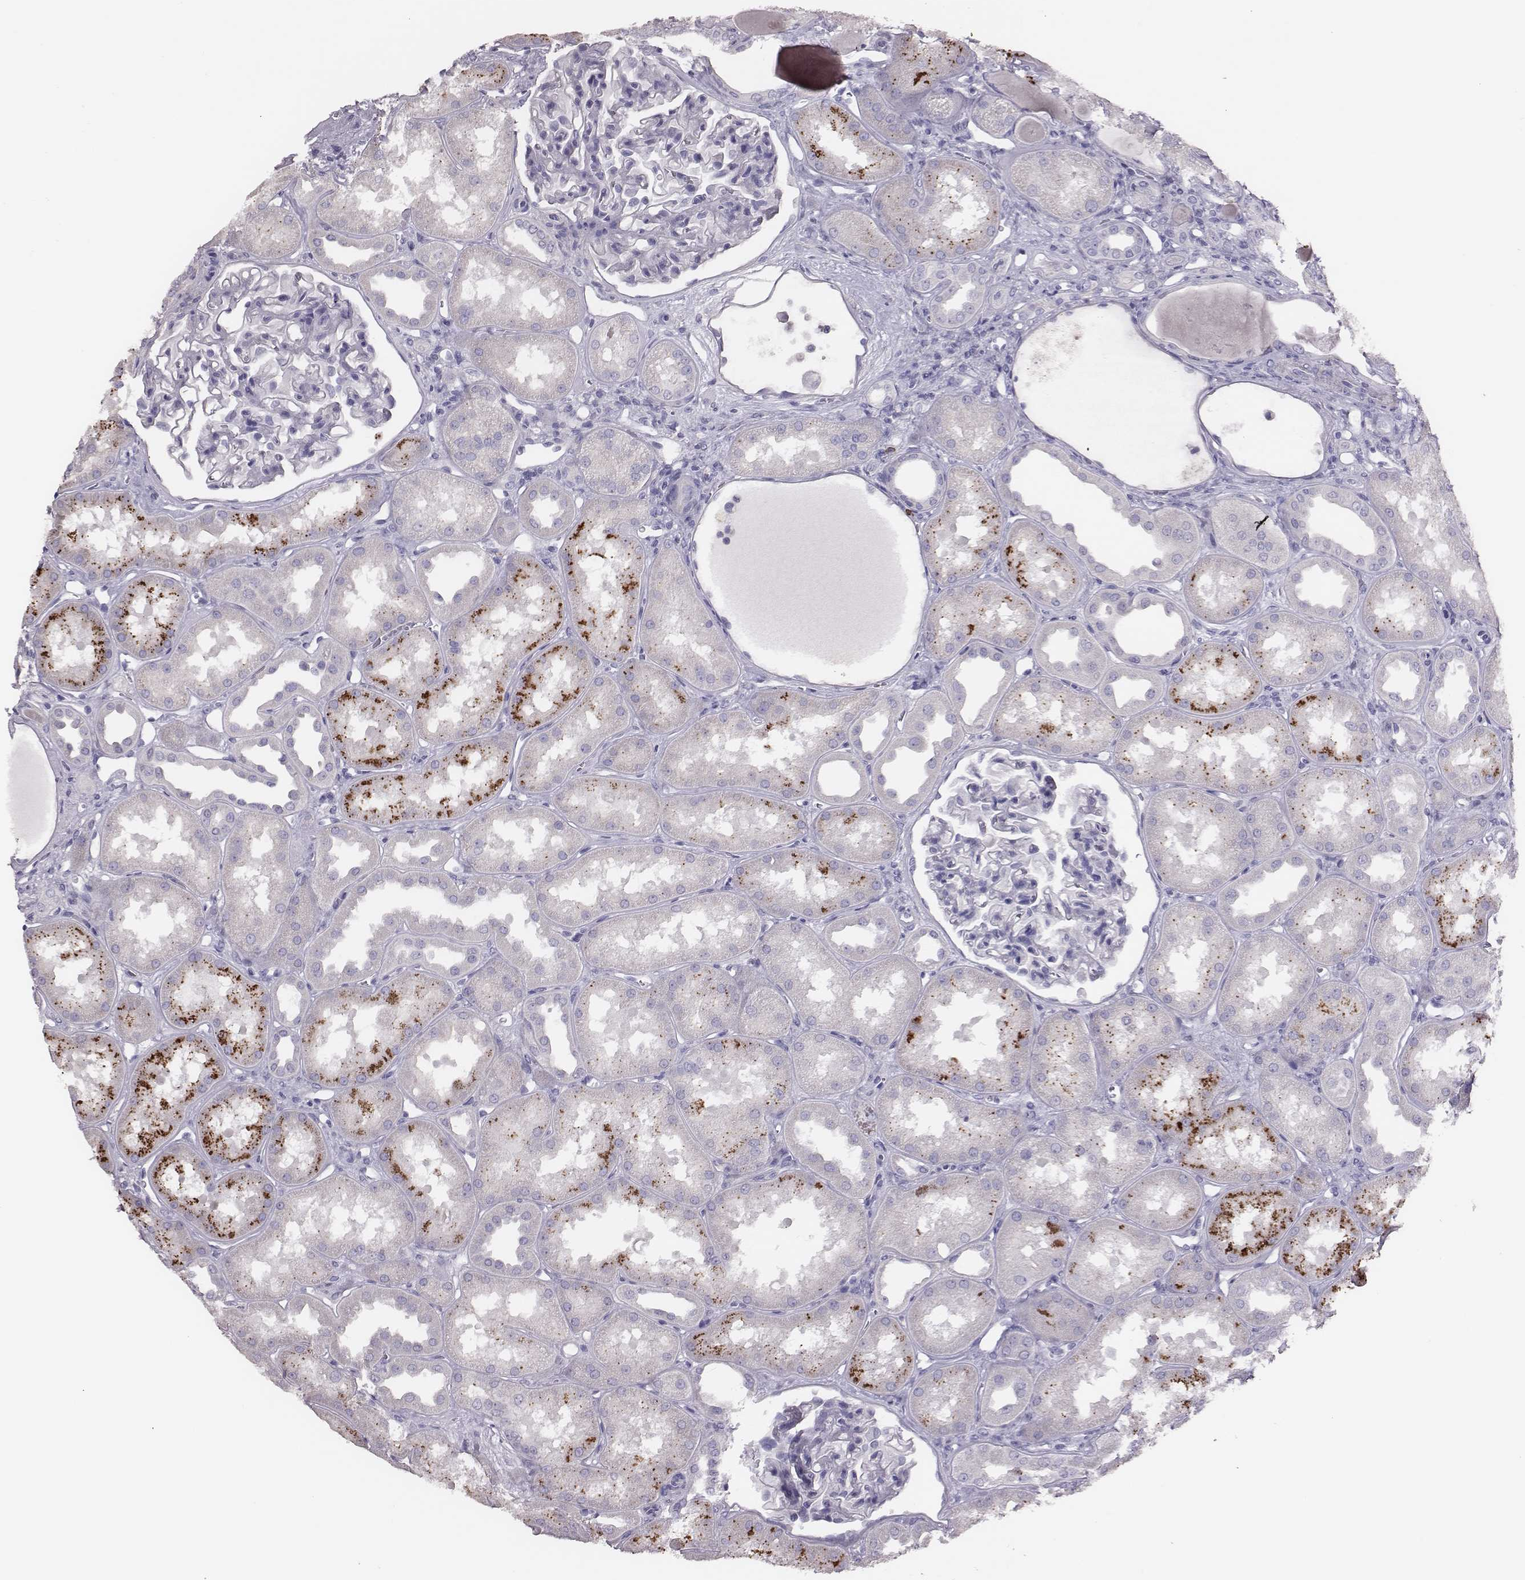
{"staining": {"intensity": "negative", "quantity": "none", "location": "none"}, "tissue": "kidney", "cell_type": "Cells in glomeruli", "image_type": "normal", "snomed": [{"axis": "morphology", "description": "Normal tissue, NOS"}, {"axis": "topography", "description": "Kidney"}], "caption": "Immunohistochemistry (IHC) photomicrograph of benign kidney stained for a protein (brown), which exhibits no staining in cells in glomeruli.", "gene": "P2RY10", "patient": {"sex": "male", "age": 61}}